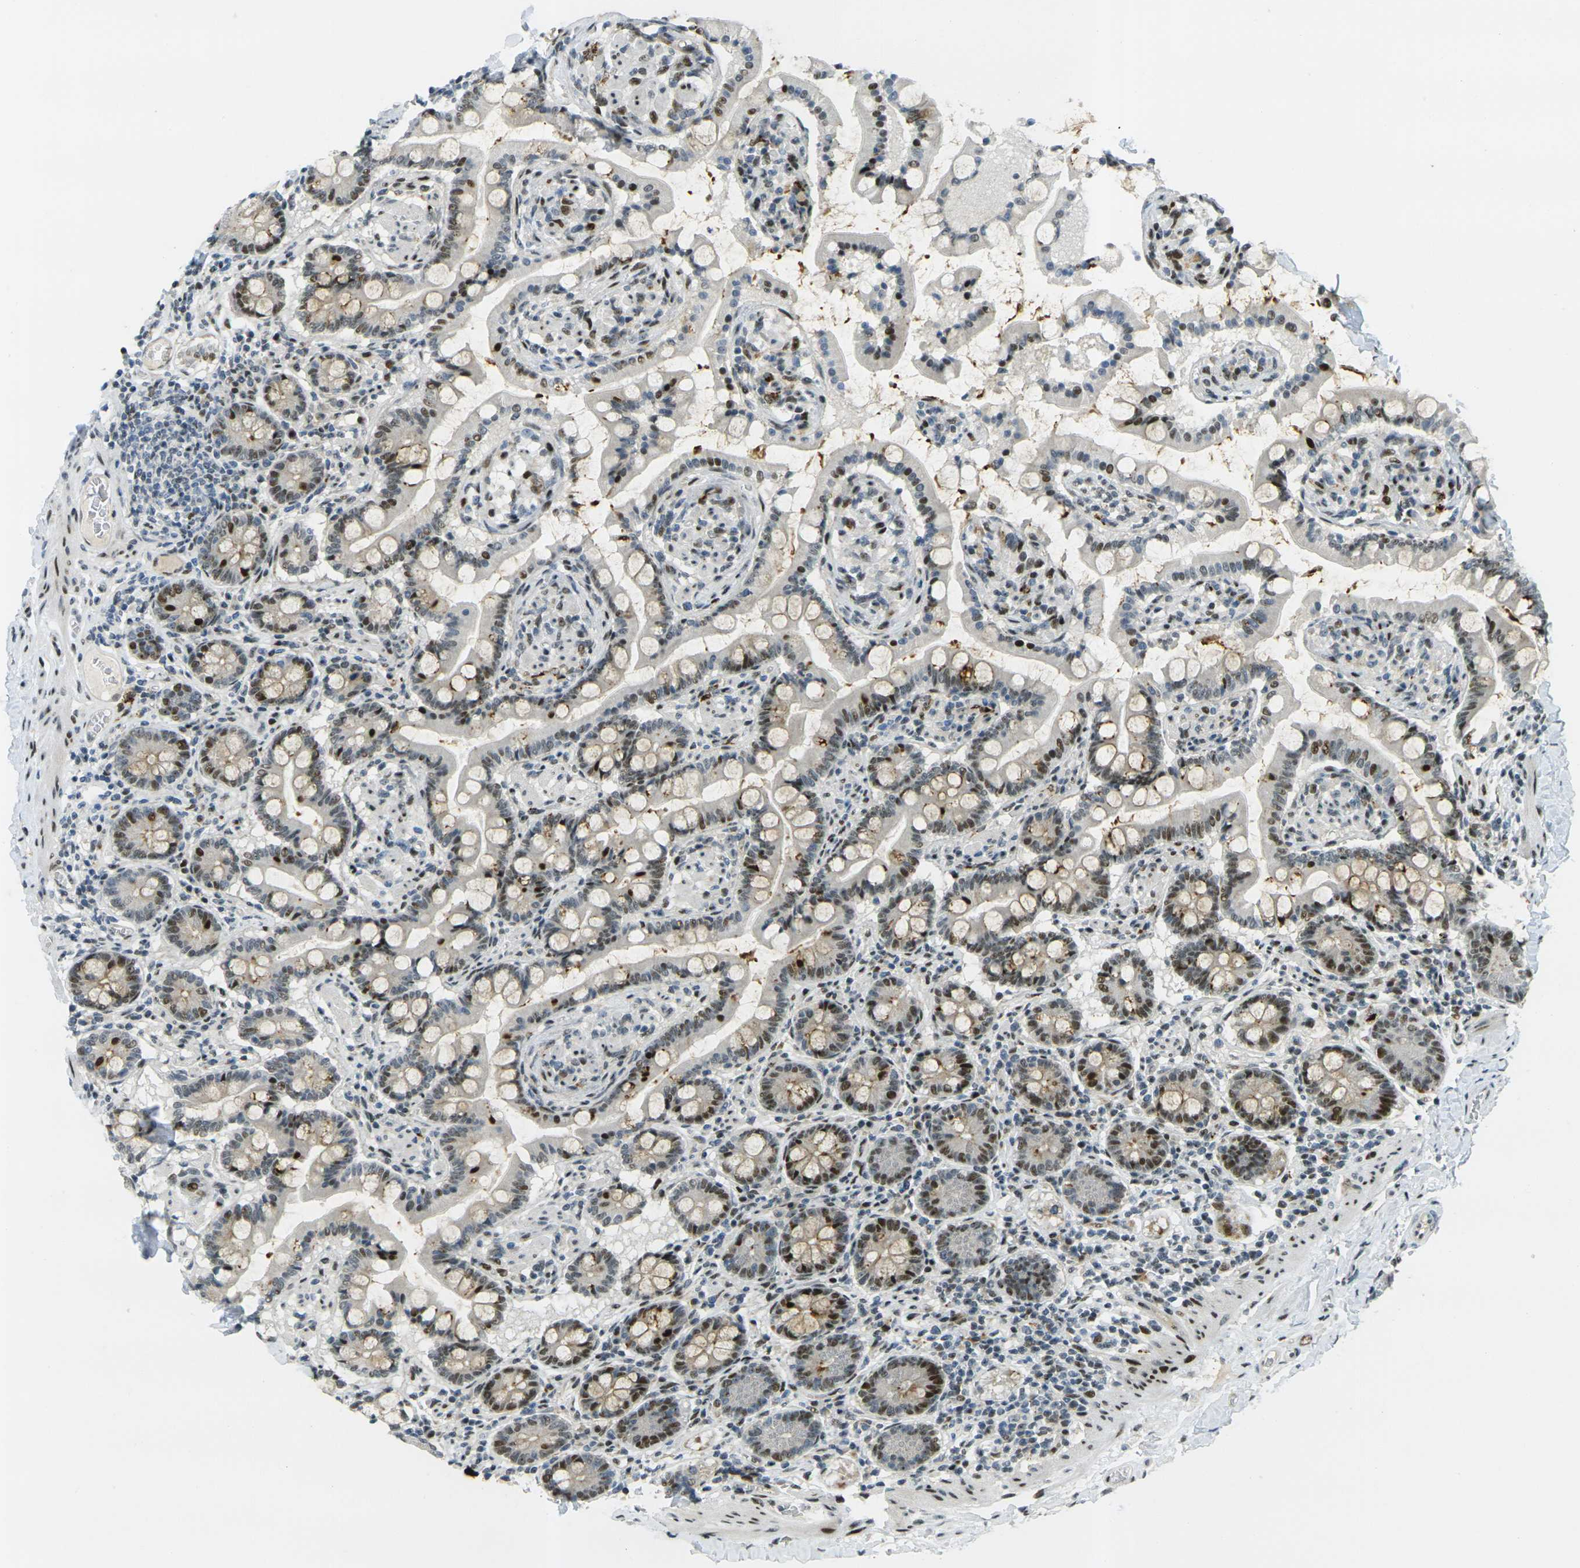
{"staining": {"intensity": "strong", "quantity": "25%-75%", "location": "cytoplasmic/membranous,nuclear"}, "tissue": "small intestine", "cell_type": "Glandular cells", "image_type": "normal", "snomed": [{"axis": "morphology", "description": "Normal tissue, NOS"}, {"axis": "topography", "description": "Small intestine"}], "caption": "High-power microscopy captured an immunohistochemistry image of unremarkable small intestine, revealing strong cytoplasmic/membranous,nuclear staining in approximately 25%-75% of glandular cells. (DAB (3,3'-diaminobenzidine) IHC, brown staining for protein, blue staining for nuclei).", "gene": "UBE2C", "patient": {"sex": "male", "age": 41}}